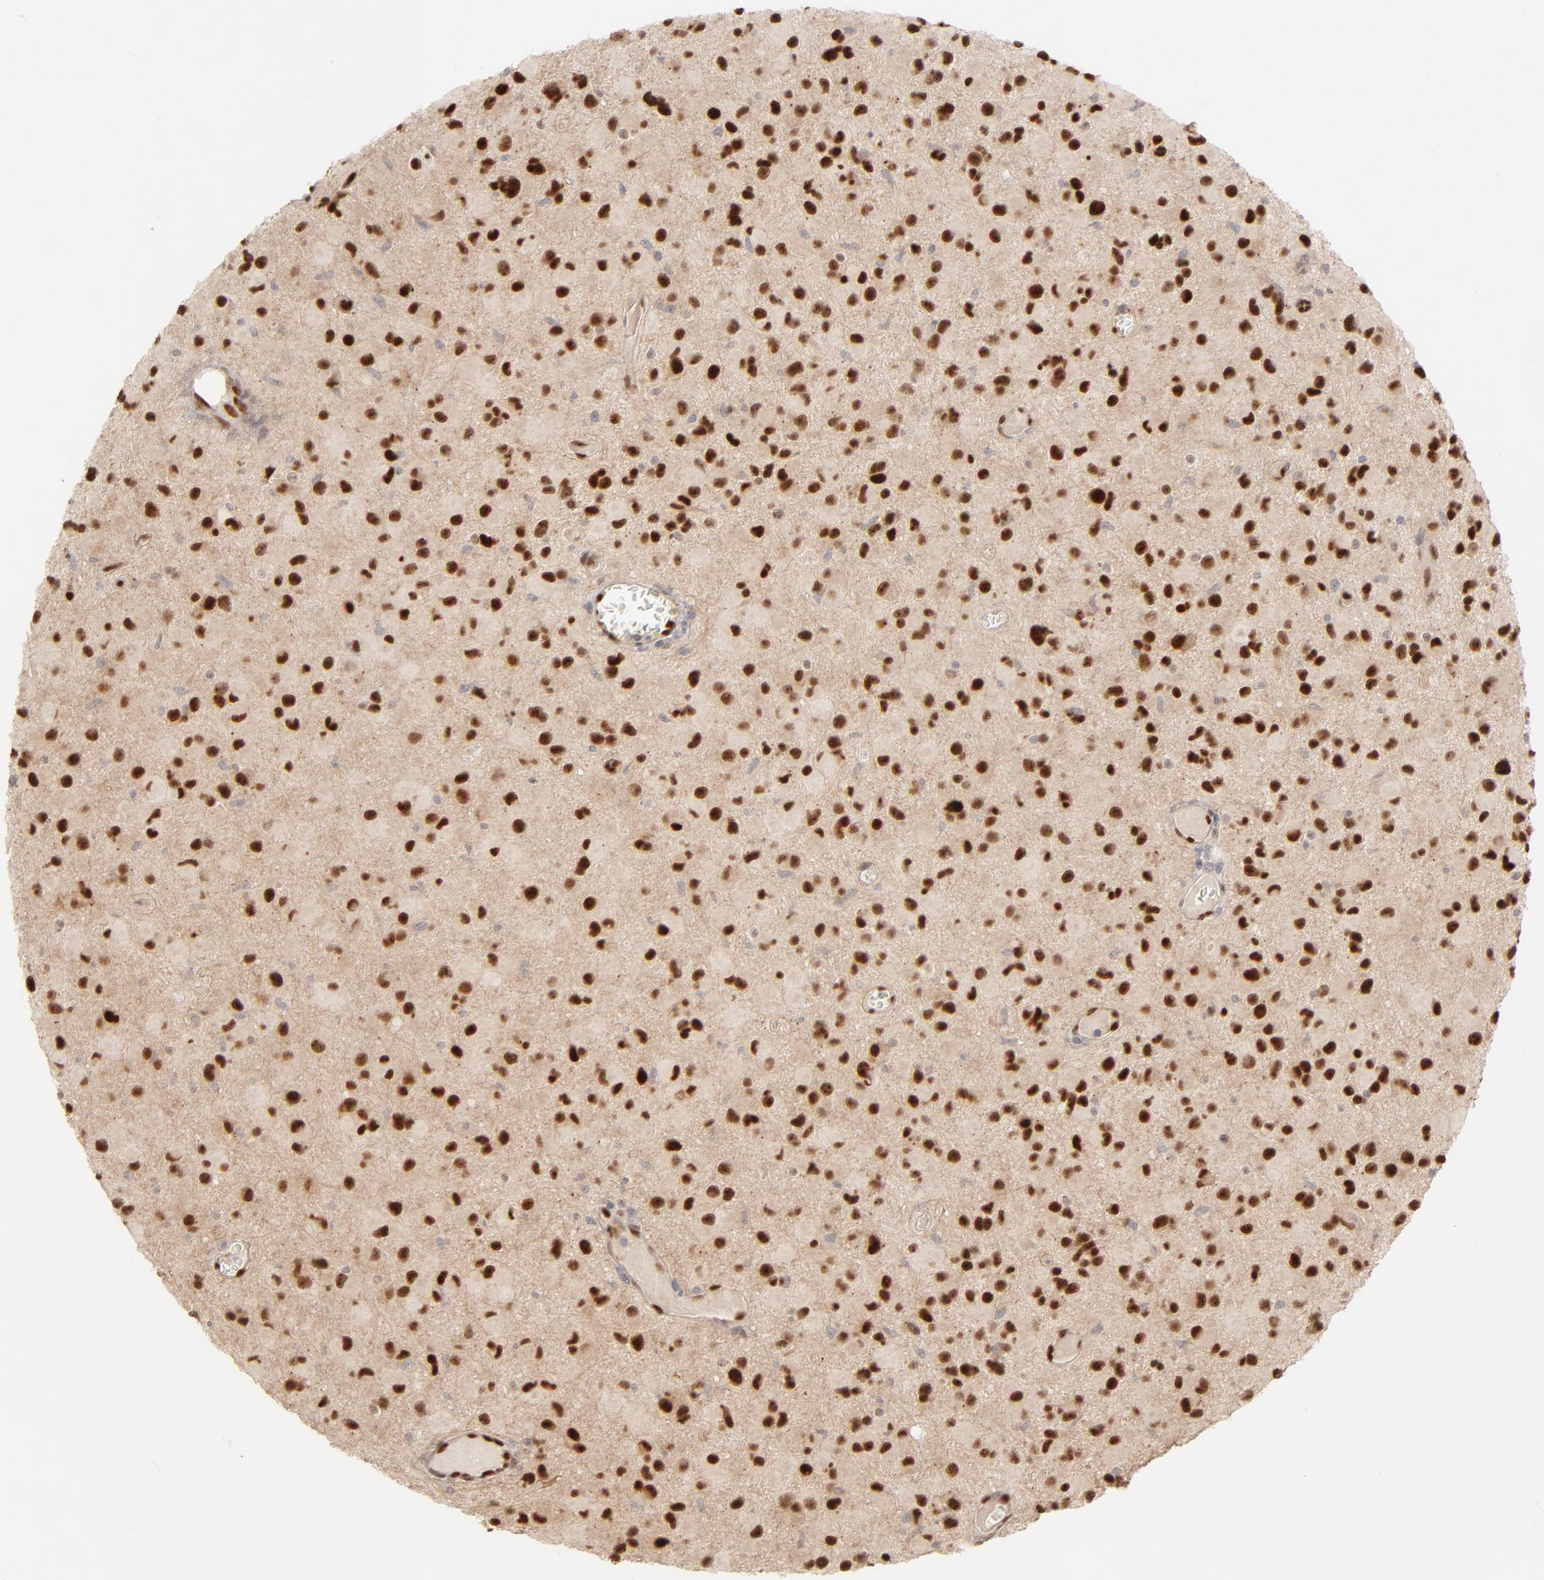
{"staining": {"intensity": "strong", "quantity": ">75%", "location": "nuclear"}, "tissue": "glioma", "cell_type": "Tumor cells", "image_type": "cancer", "snomed": [{"axis": "morphology", "description": "Glioma, malignant, Low grade"}, {"axis": "topography", "description": "Brain"}], "caption": "Protein staining shows strong nuclear positivity in approximately >75% of tumor cells in malignant glioma (low-grade).", "gene": "NFIB", "patient": {"sex": "male", "age": 42}}